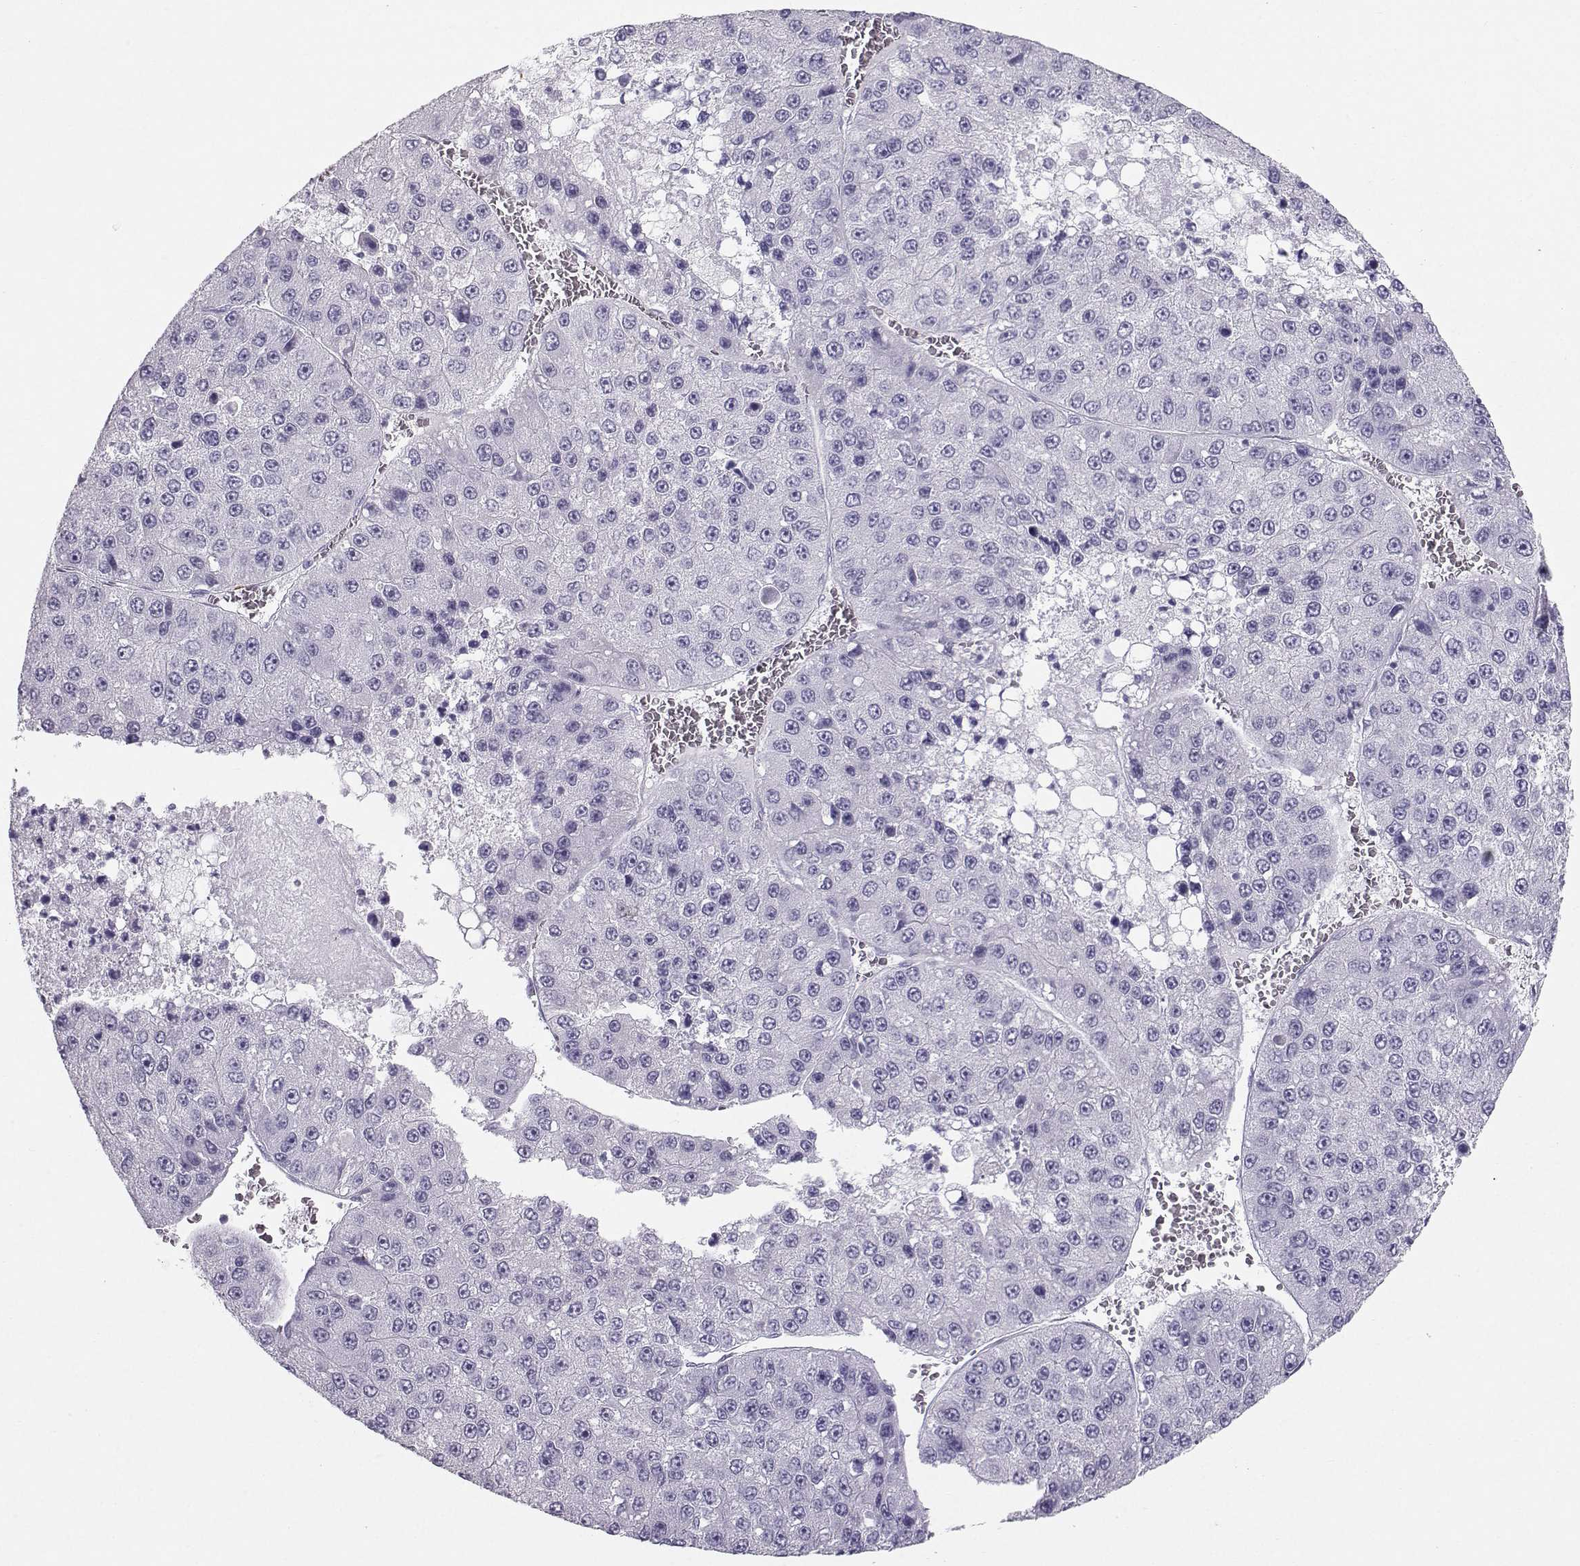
{"staining": {"intensity": "negative", "quantity": "none", "location": "none"}, "tissue": "liver cancer", "cell_type": "Tumor cells", "image_type": "cancer", "snomed": [{"axis": "morphology", "description": "Carcinoma, Hepatocellular, NOS"}, {"axis": "topography", "description": "Liver"}], "caption": "Protein analysis of hepatocellular carcinoma (liver) reveals no significant expression in tumor cells.", "gene": "IQCD", "patient": {"sex": "female", "age": 73}}